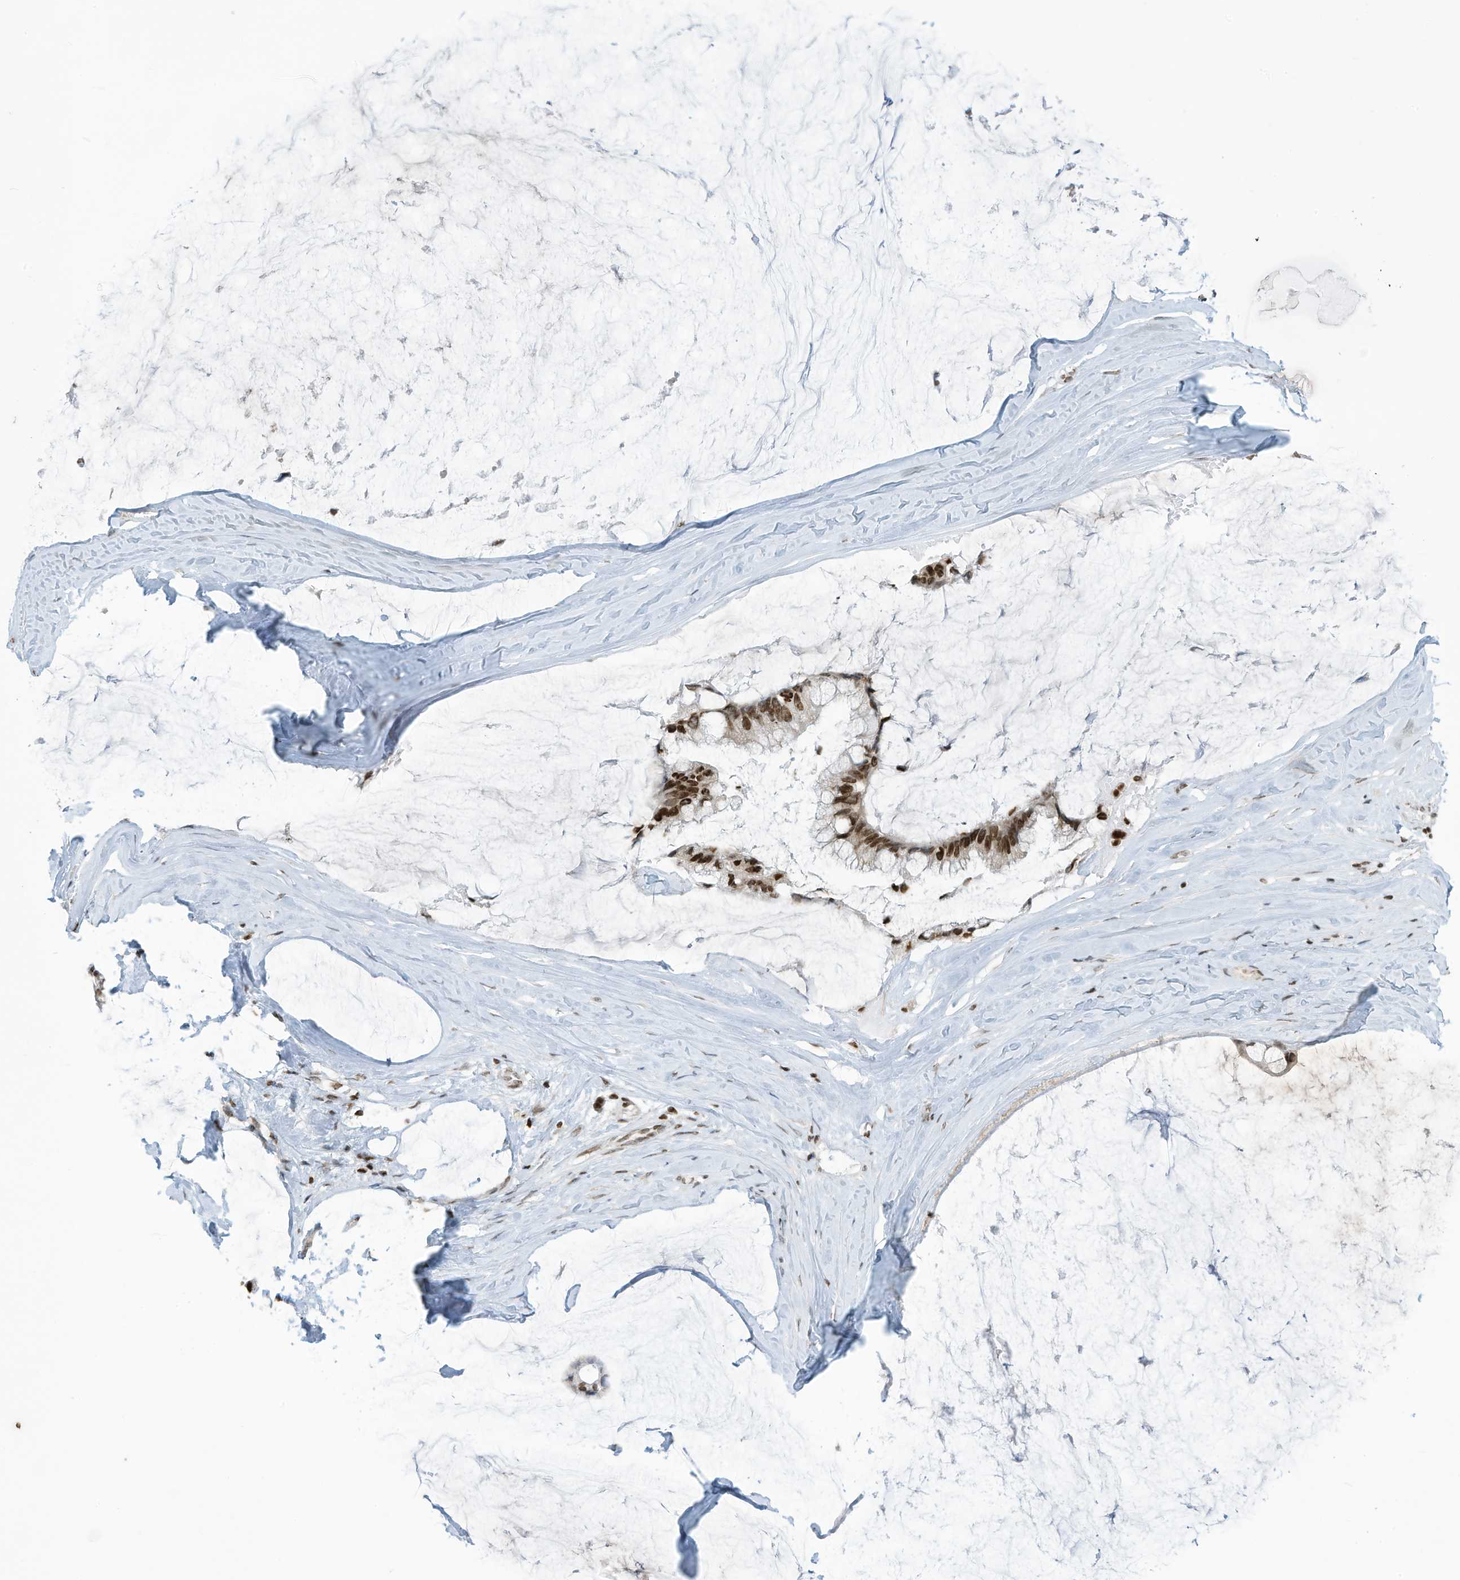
{"staining": {"intensity": "moderate", "quantity": ">75%", "location": "nuclear"}, "tissue": "ovarian cancer", "cell_type": "Tumor cells", "image_type": "cancer", "snomed": [{"axis": "morphology", "description": "Cystadenocarcinoma, mucinous, NOS"}, {"axis": "topography", "description": "Ovary"}], "caption": "Human mucinous cystadenocarcinoma (ovarian) stained with a protein marker exhibits moderate staining in tumor cells.", "gene": "ADI1", "patient": {"sex": "female", "age": 39}}